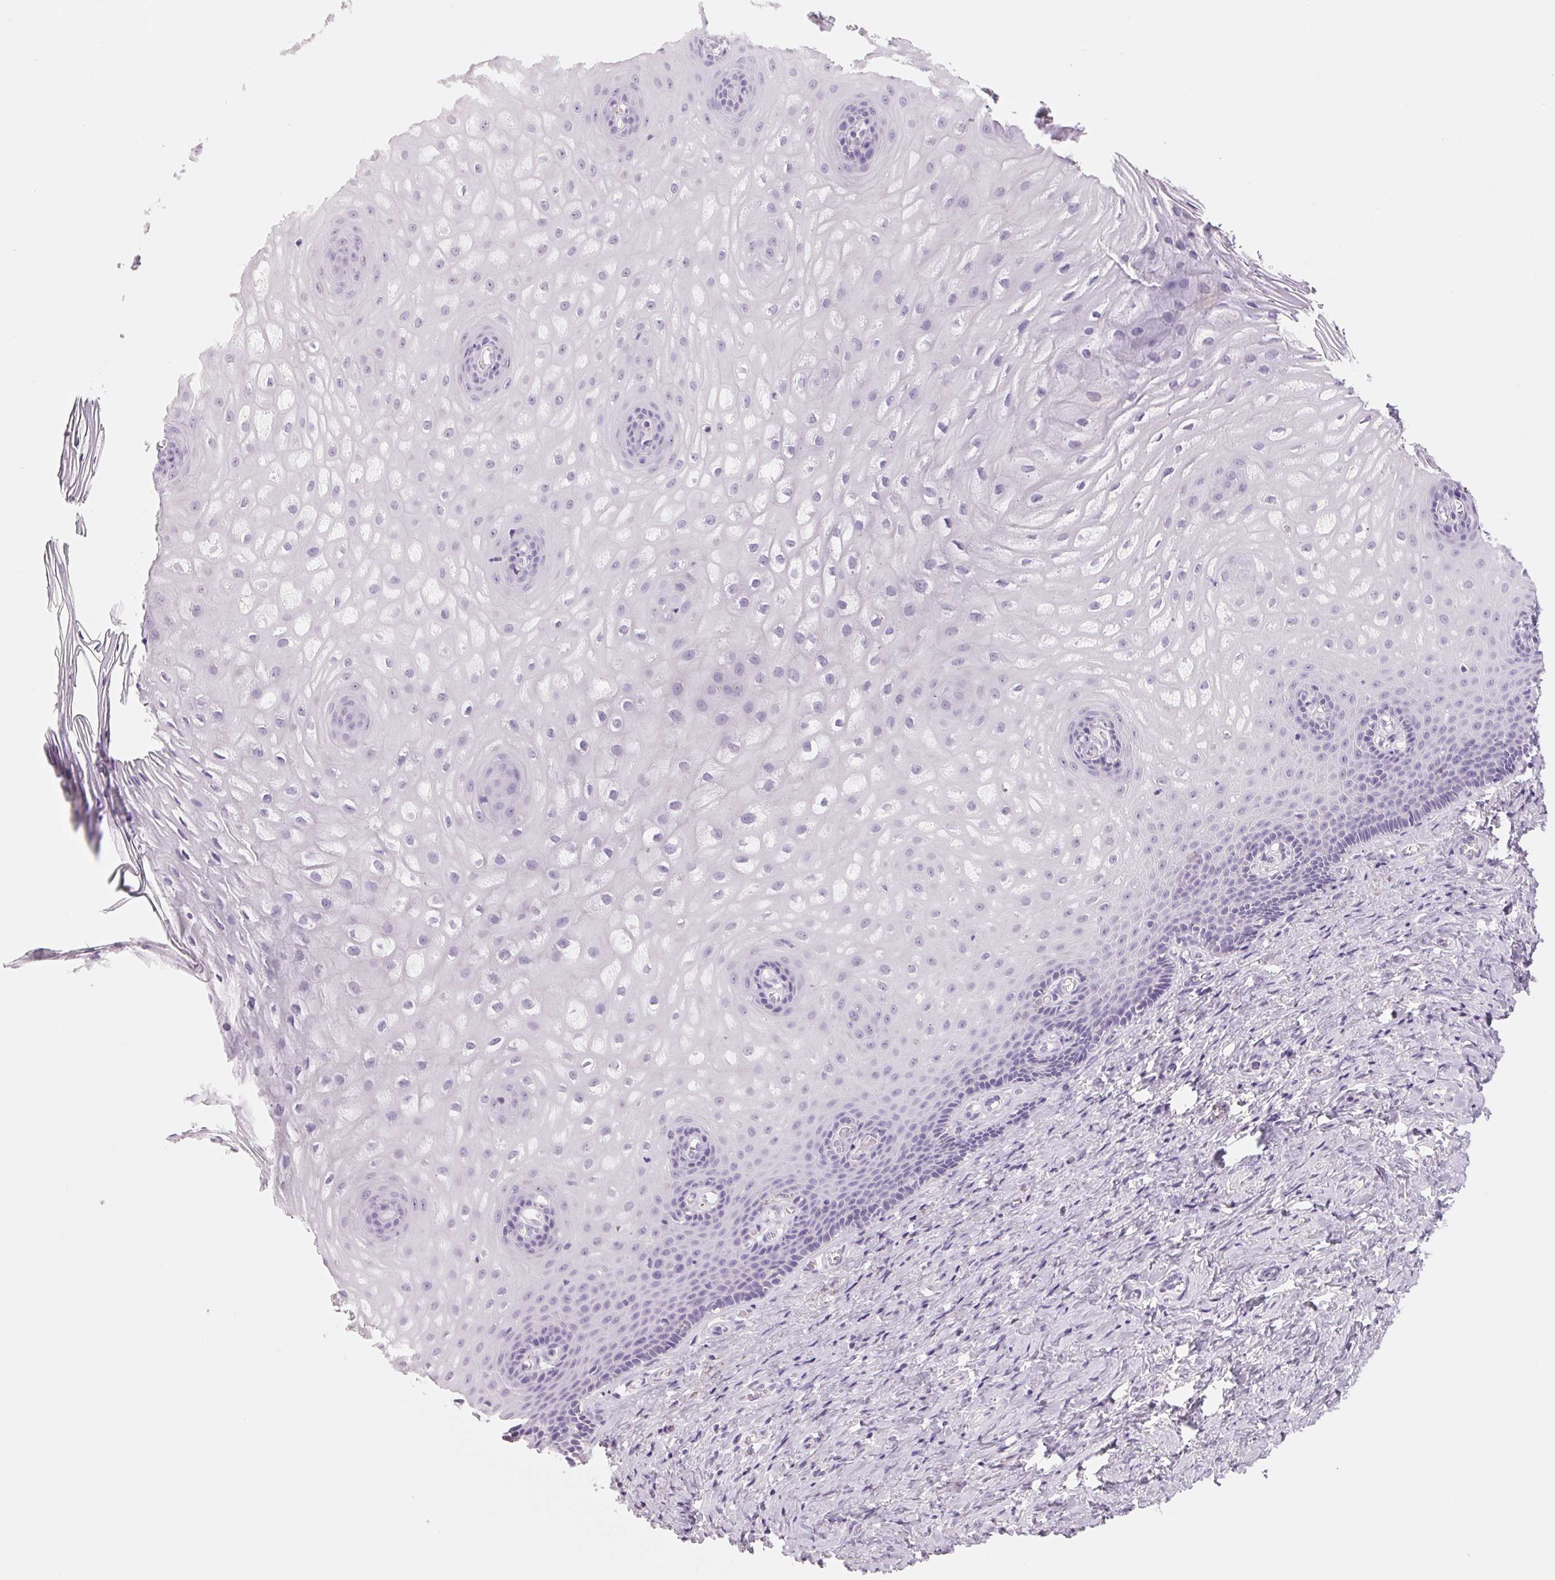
{"staining": {"intensity": "negative", "quantity": "none", "location": "none"}, "tissue": "vagina", "cell_type": "Squamous epithelial cells", "image_type": "normal", "snomed": [{"axis": "morphology", "description": "Normal tissue, NOS"}, {"axis": "topography", "description": "Vagina"}], "caption": "A high-resolution micrograph shows immunohistochemistry (IHC) staining of unremarkable vagina, which shows no significant staining in squamous epithelial cells.", "gene": "GALNT7", "patient": {"sex": "female", "age": 83}}